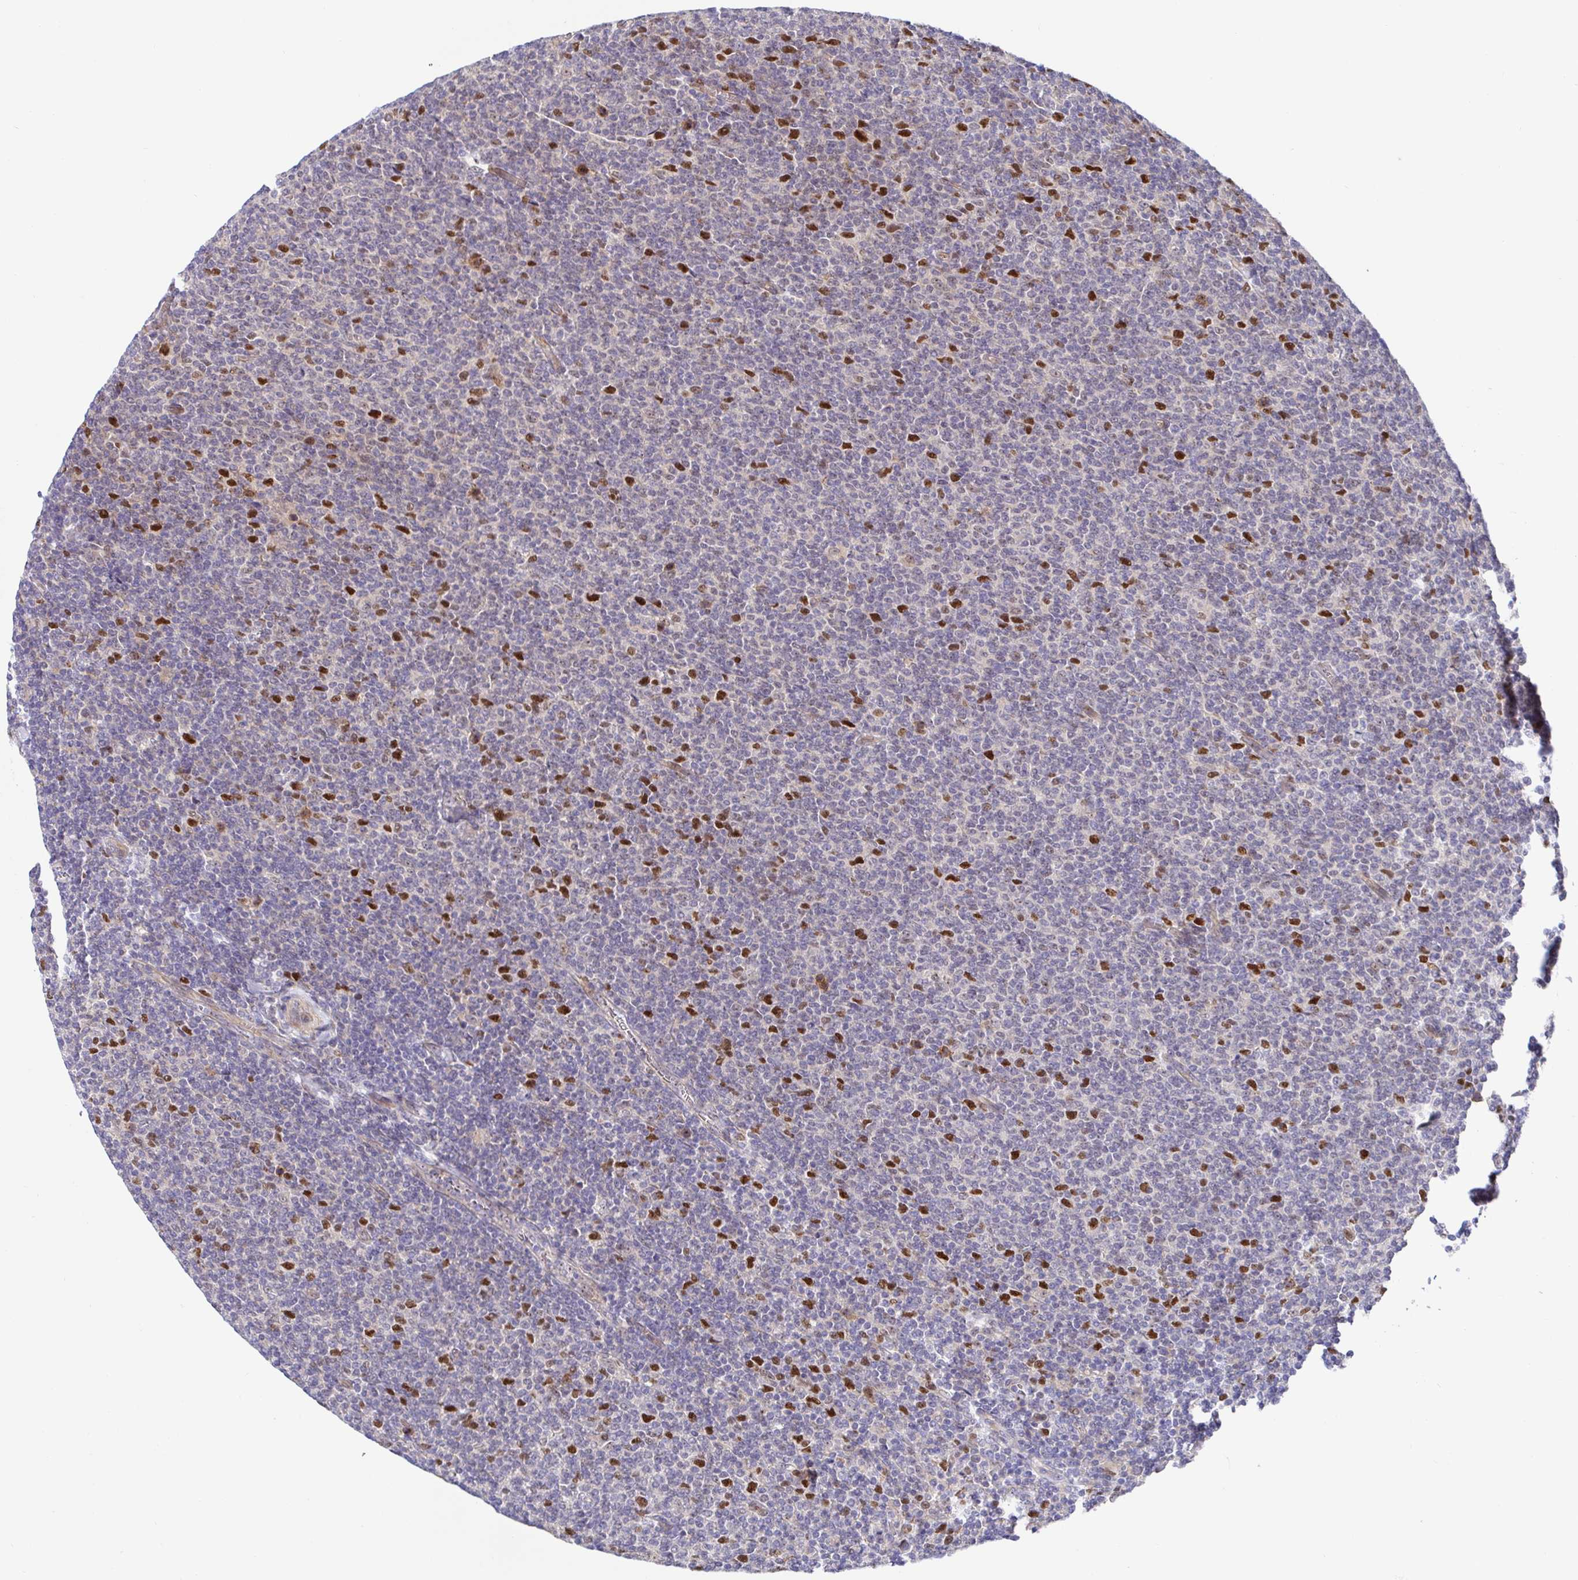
{"staining": {"intensity": "strong", "quantity": "<25%", "location": "nuclear"}, "tissue": "lymphoma", "cell_type": "Tumor cells", "image_type": "cancer", "snomed": [{"axis": "morphology", "description": "Malignant lymphoma, non-Hodgkin's type, Low grade"}, {"axis": "topography", "description": "Lymph node"}], "caption": "Malignant lymphoma, non-Hodgkin's type (low-grade) stained with a brown dye reveals strong nuclear positive expression in approximately <25% of tumor cells.", "gene": "TIMELESS", "patient": {"sex": "male", "age": 52}}